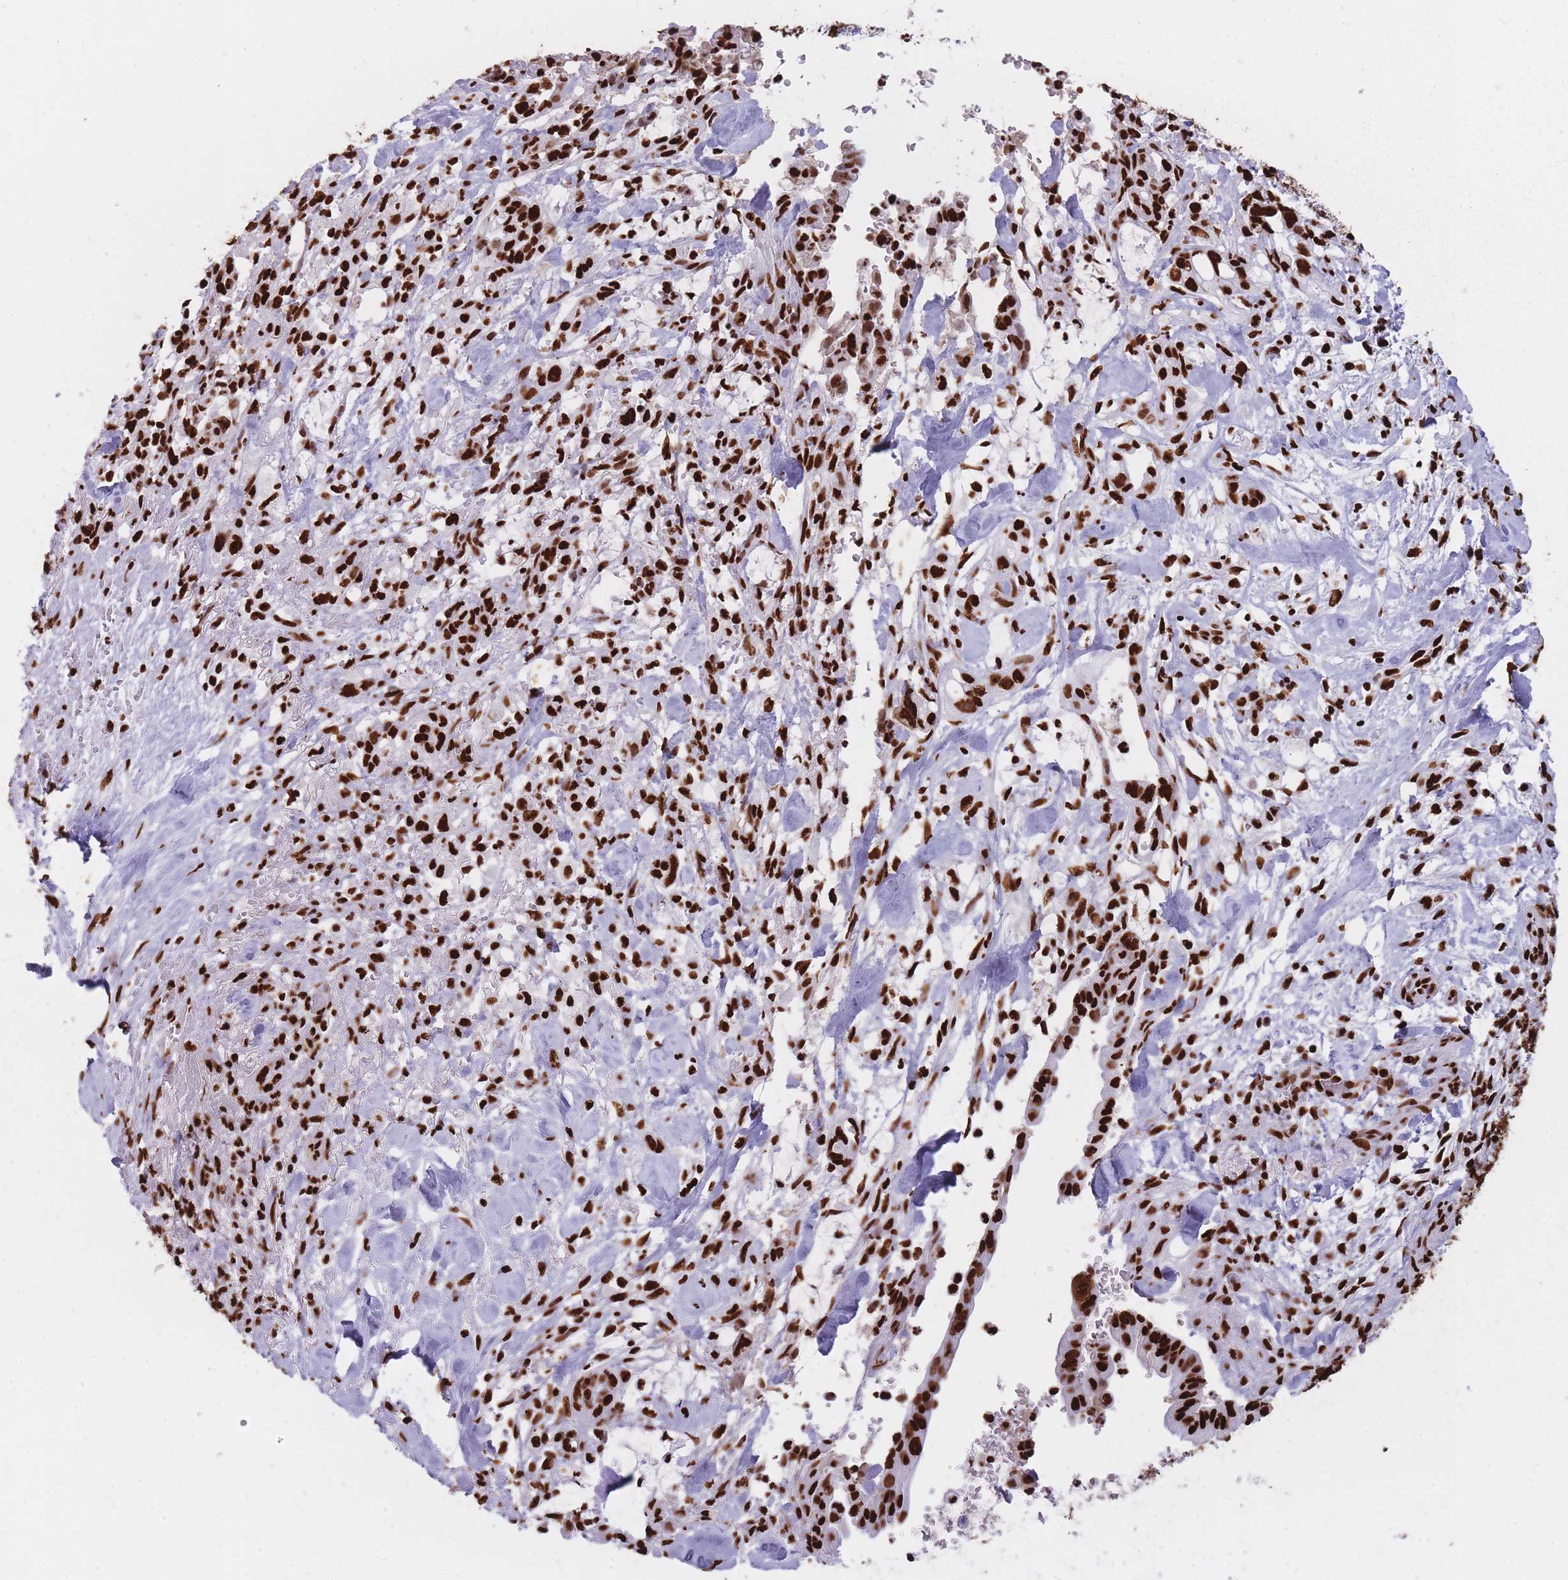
{"staining": {"intensity": "strong", "quantity": ">75%", "location": "nuclear"}, "tissue": "pancreatic cancer", "cell_type": "Tumor cells", "image_type": "cancer", "snomed": [{"axis": "morphology", "description": "Adenocarcinoma, NOS"}, {"axis": "topography", "description": "Pancreas"}], "caption": "IHC (DAB) staining of pancreatic adenocarcinoma shows strong nuclear protein staining in approximately >75% of tumor cells.", "gene": "HNRNPUL1", "patient": {"sex": "male", "age": 44}}